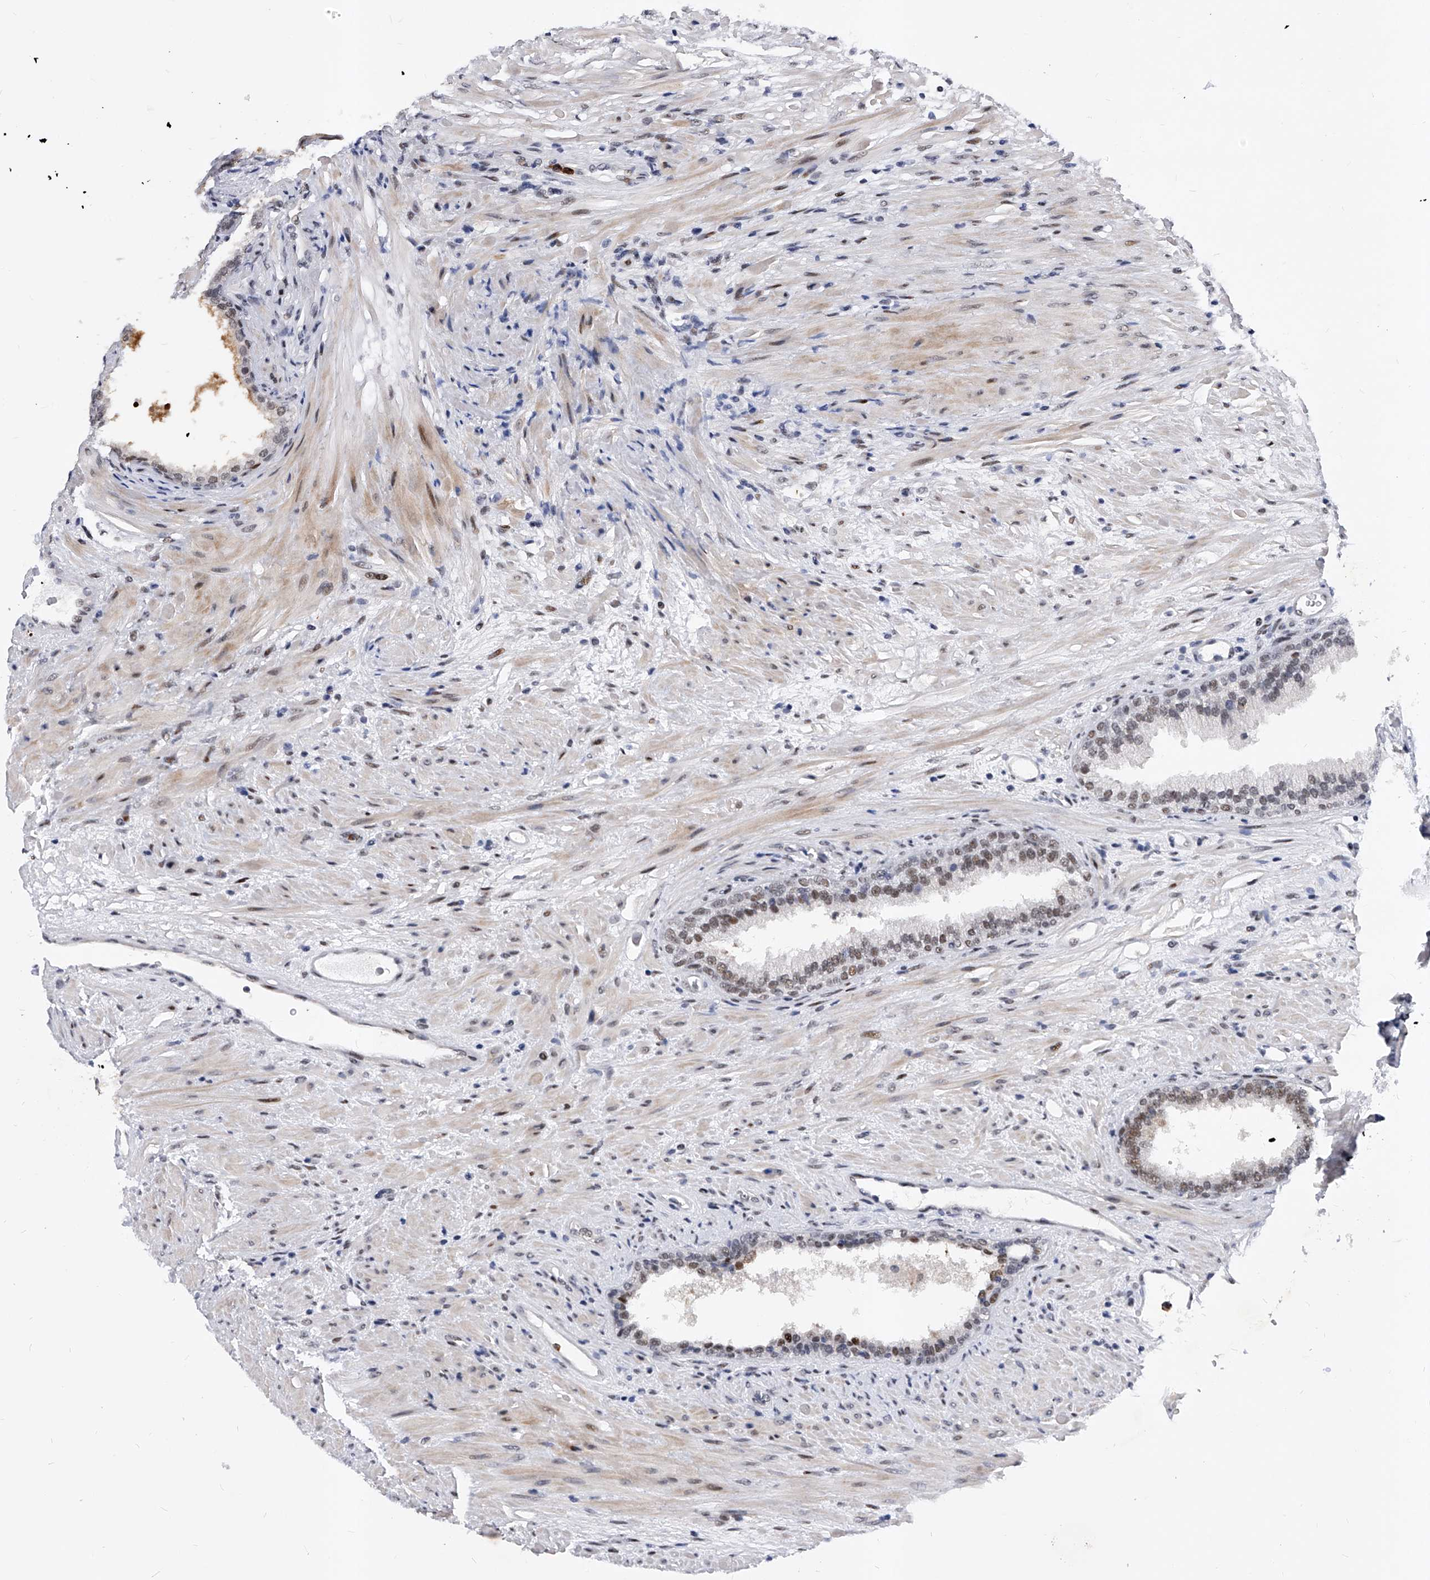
{"staining": {"intensity": "moderate", "quantity": "25%-75%", "location": "nuclear"}, "tissue": "prostate", "cell_type": "Glandular cells", "image_type": "normal", "snomed": [{"axis": "morphology", "description": "Normal tissue, NOS"}, {"axis": "topography", "description": "Prostate"}], "caption": "Immunohistochemistry photomicrograph of benign human prostate stained for a protein (brown), which shows medium levels of moderate nuclear staining in about 25%-75% of glandular cells.", "gene": "TESK2", "patient": {"sex": "male", "age": 76}}